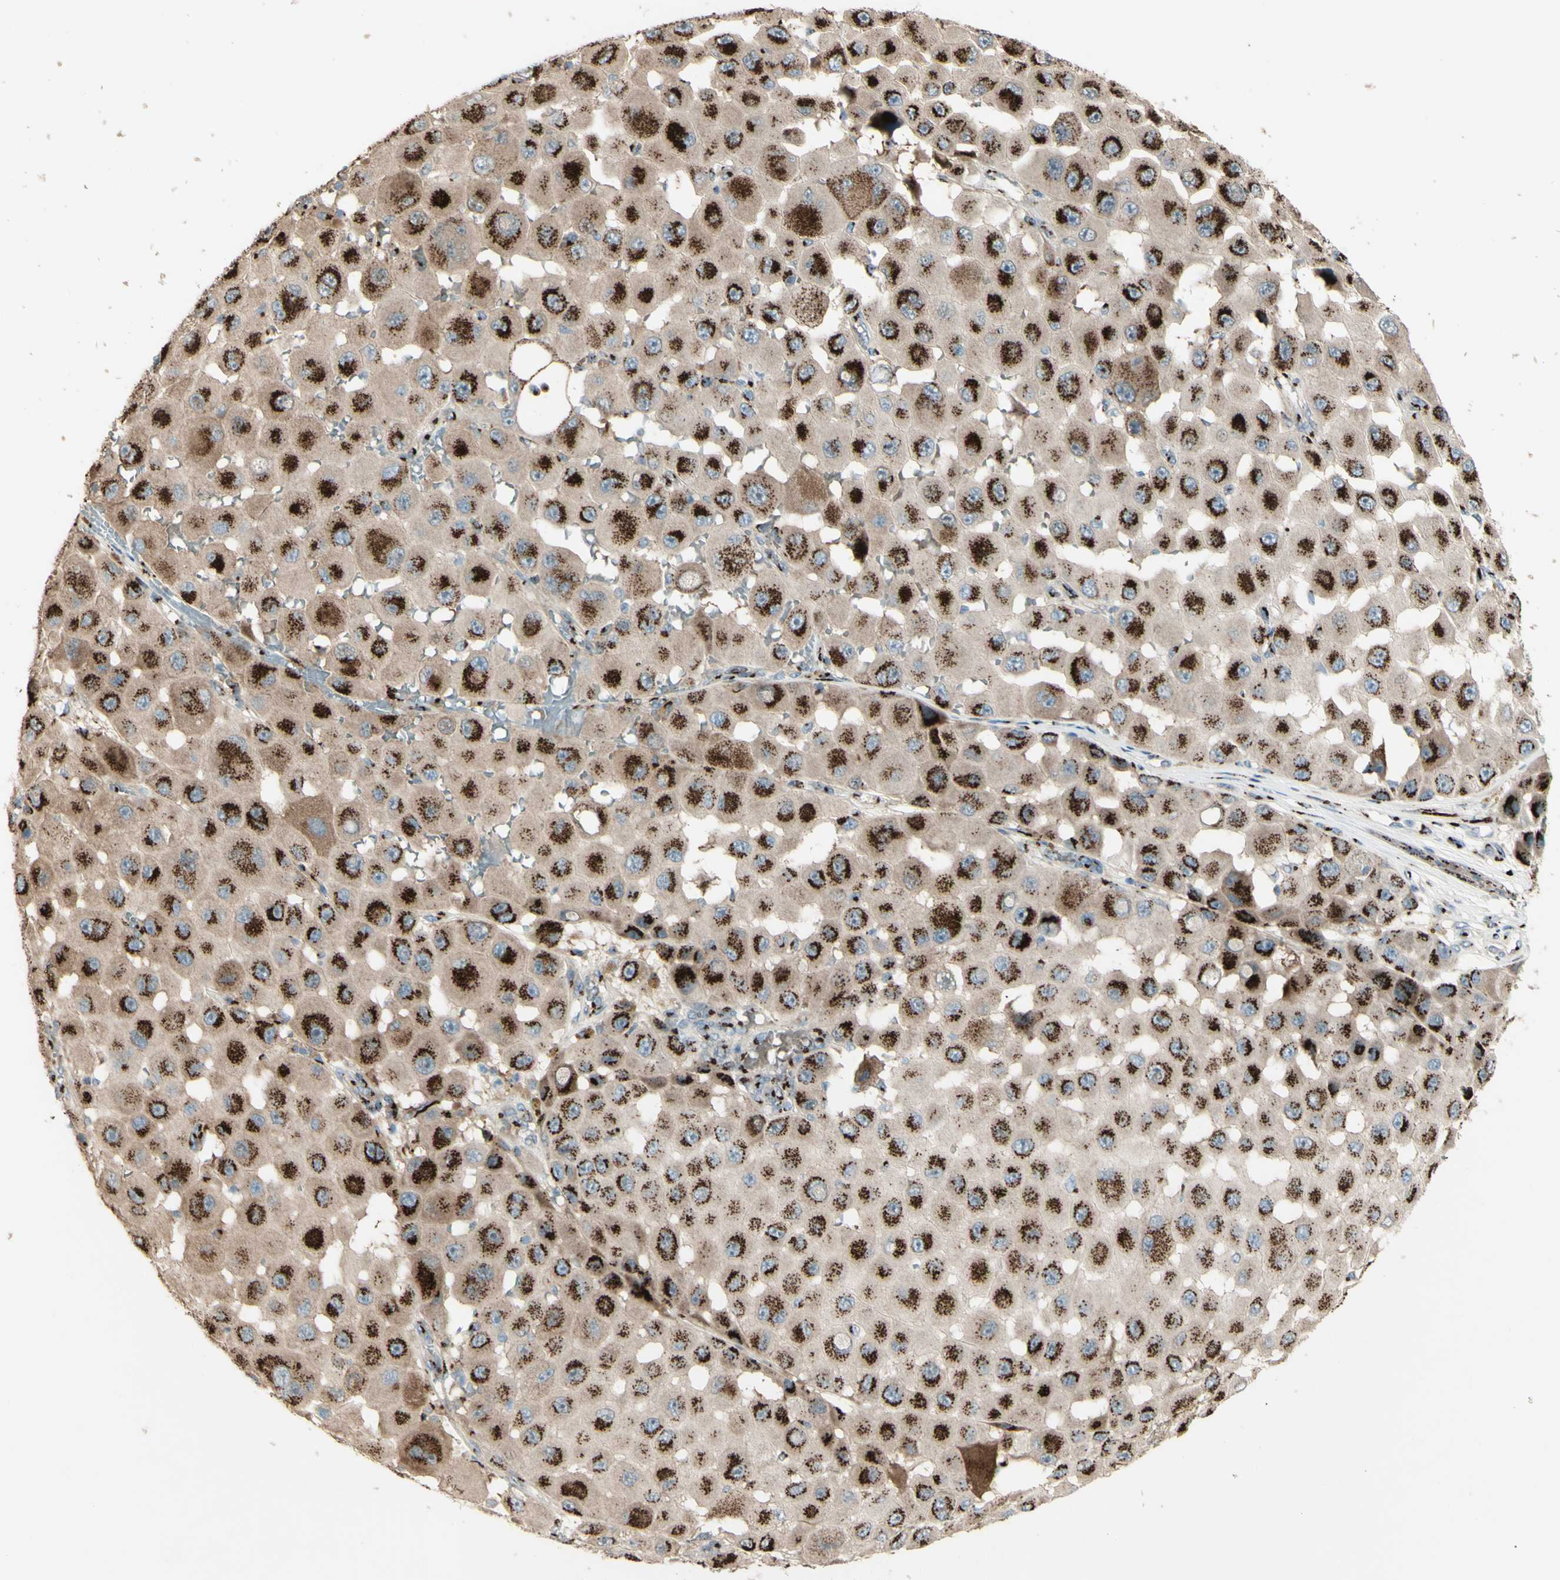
{"staining": {"intensity": "strong", "quantity": ">75%", "location": "cytoplasmic/membranous"}, "tissue": "melanoma", "cell_type": "Tumor cells", "image_type": "cancer", "snomed": [{"axis": "morphology", "description": "Malignant melanoma, NOS"}, {"axis": "topography", "description": "Skin"}], "caption": "A brown stain highlights strong cytoplasmic/membranous expression of a protein in malignant melanoma tumor cells. (DAB IHC, brown staining for protein, blue staining for nuclei).", "gene": "BPNT2", "patient": {"sex": "female", "age": 81}}